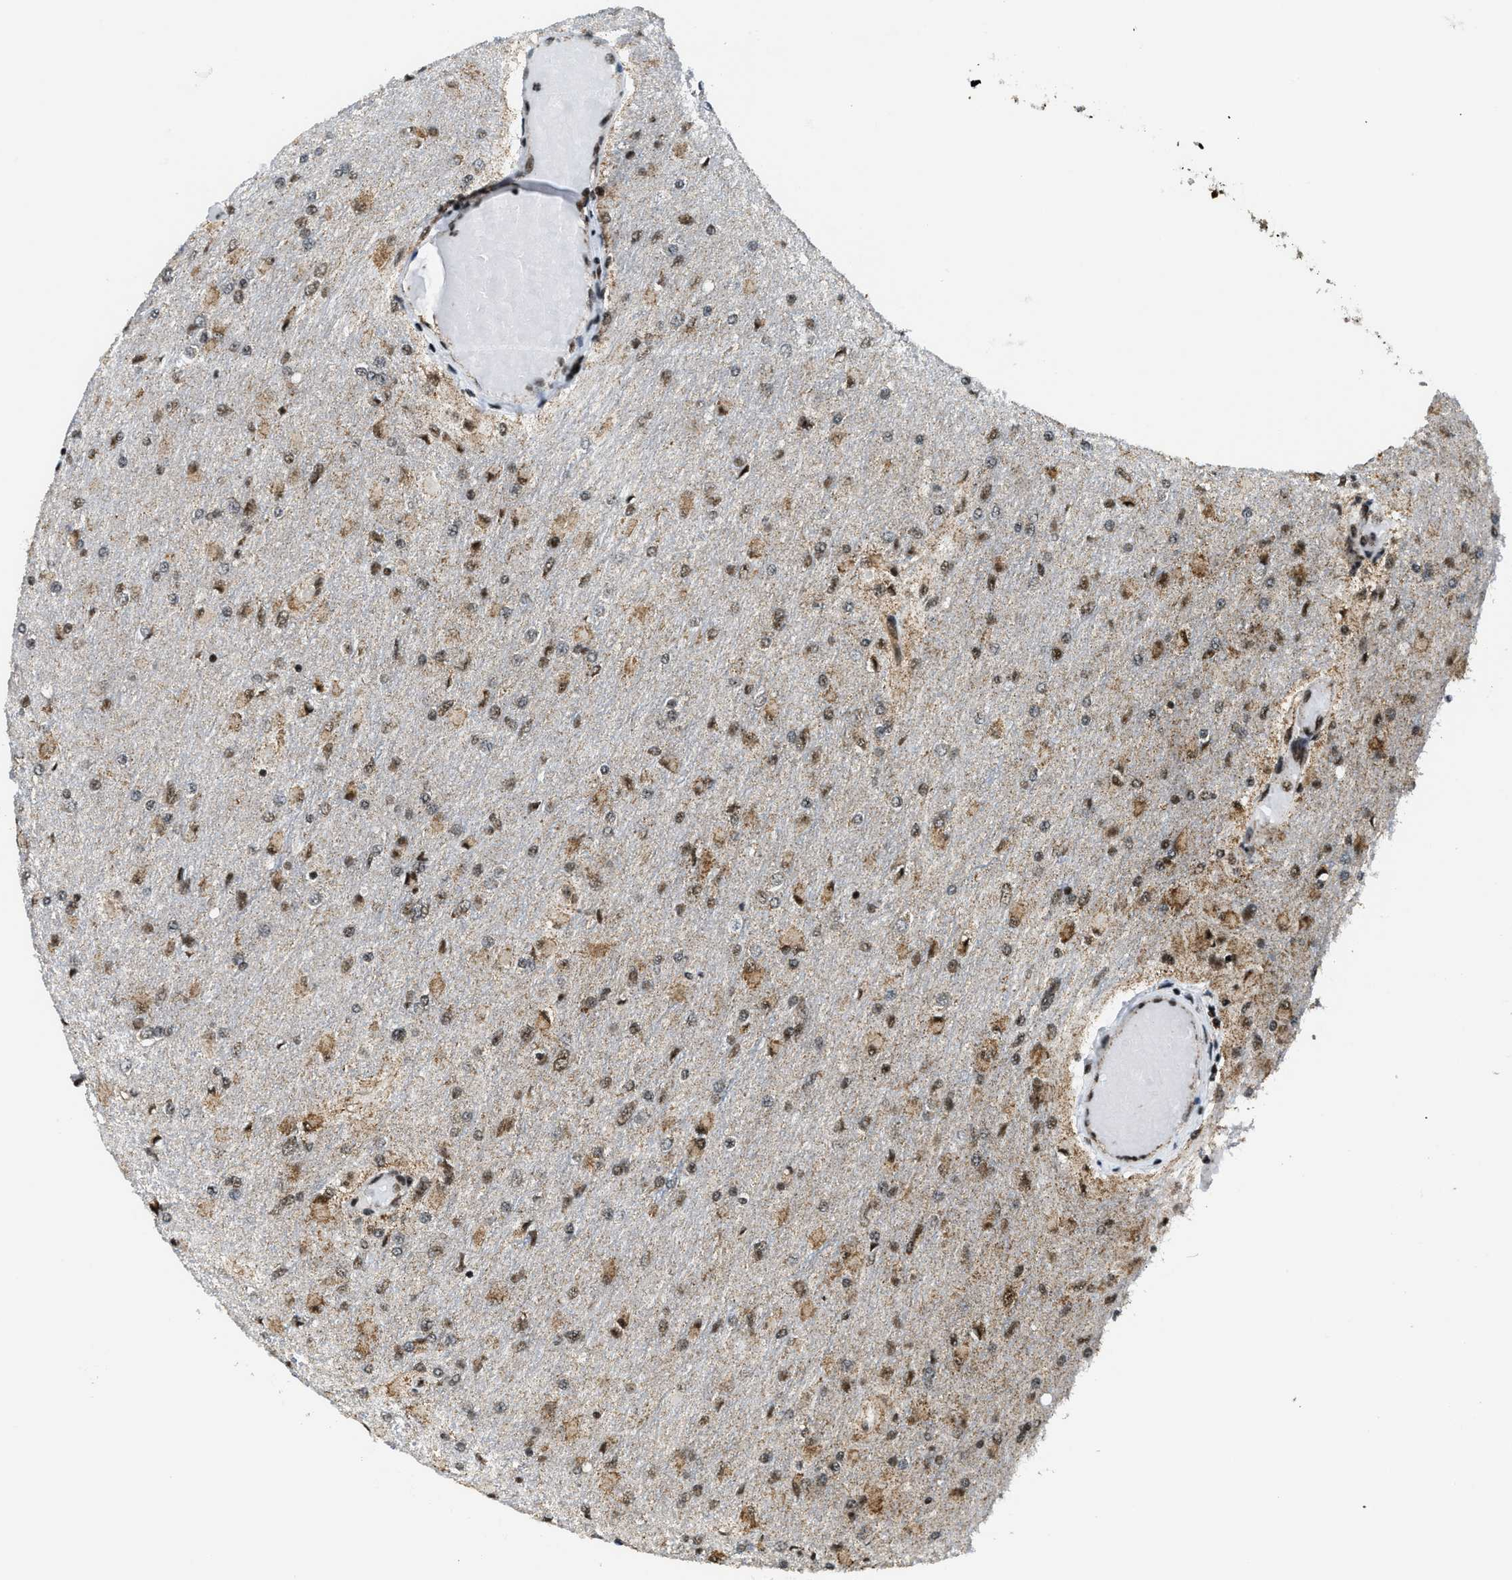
{"staining": {"intensity": "moderate", "quantity": ">75%", "location": "cytoplasmic/membranous,nuclear"}, "tissue": "glioma", "cell_type": "Tumor cells", "image_type": "cancer", "snomed": [{"axis": "morphology", "description": "Glioma, malignant, High grade"}, {"axis": "topography", "description": "Cerebral cortex"}], "caption": "Glioma stained with a protein marker demonstrates moderate staining in tumor cells.", "gene": "GABPB1", "patient": {"sex": "female", "age": 36}}